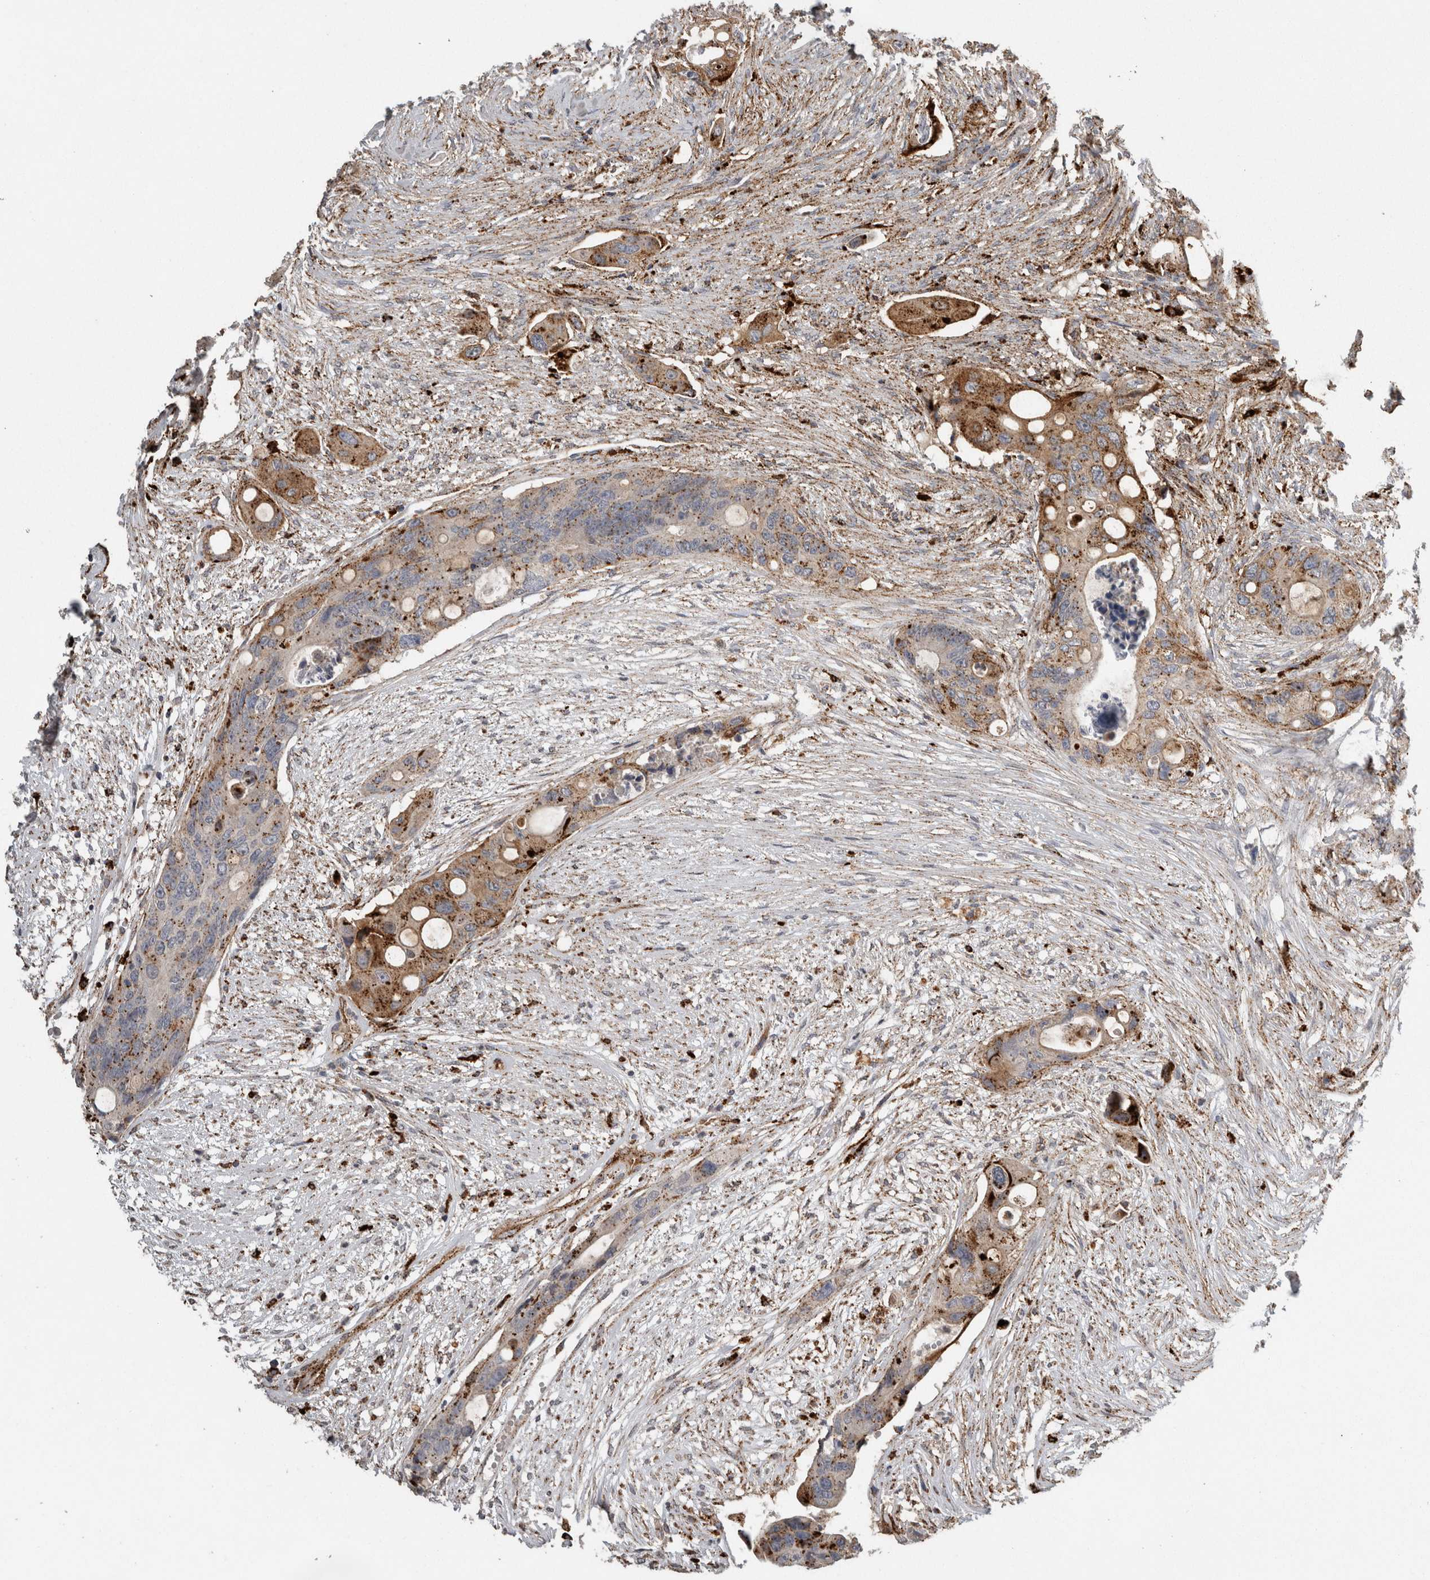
{"staining": {"intensity": "moderate", "quantity": ">75%", "location": "cytoplasmic/membranous"}, "tissue": "colorectal cancer", "cell_type": "Tumor cells", "image_type": "cancer", "snomed": [{"axis": "morphology", "description": "Adenocarcinoma, NOS"}, {"axis": "topography", "description": "Colon"}], "caption": "This is a histology image of IHC staining of adenocarcinoma (colorectal), which shows moderate staining in the cytoplasmic/membranous of tumor cells.", "gene": "CTSZ", "patient": {"sex": "female", "age": 57}}